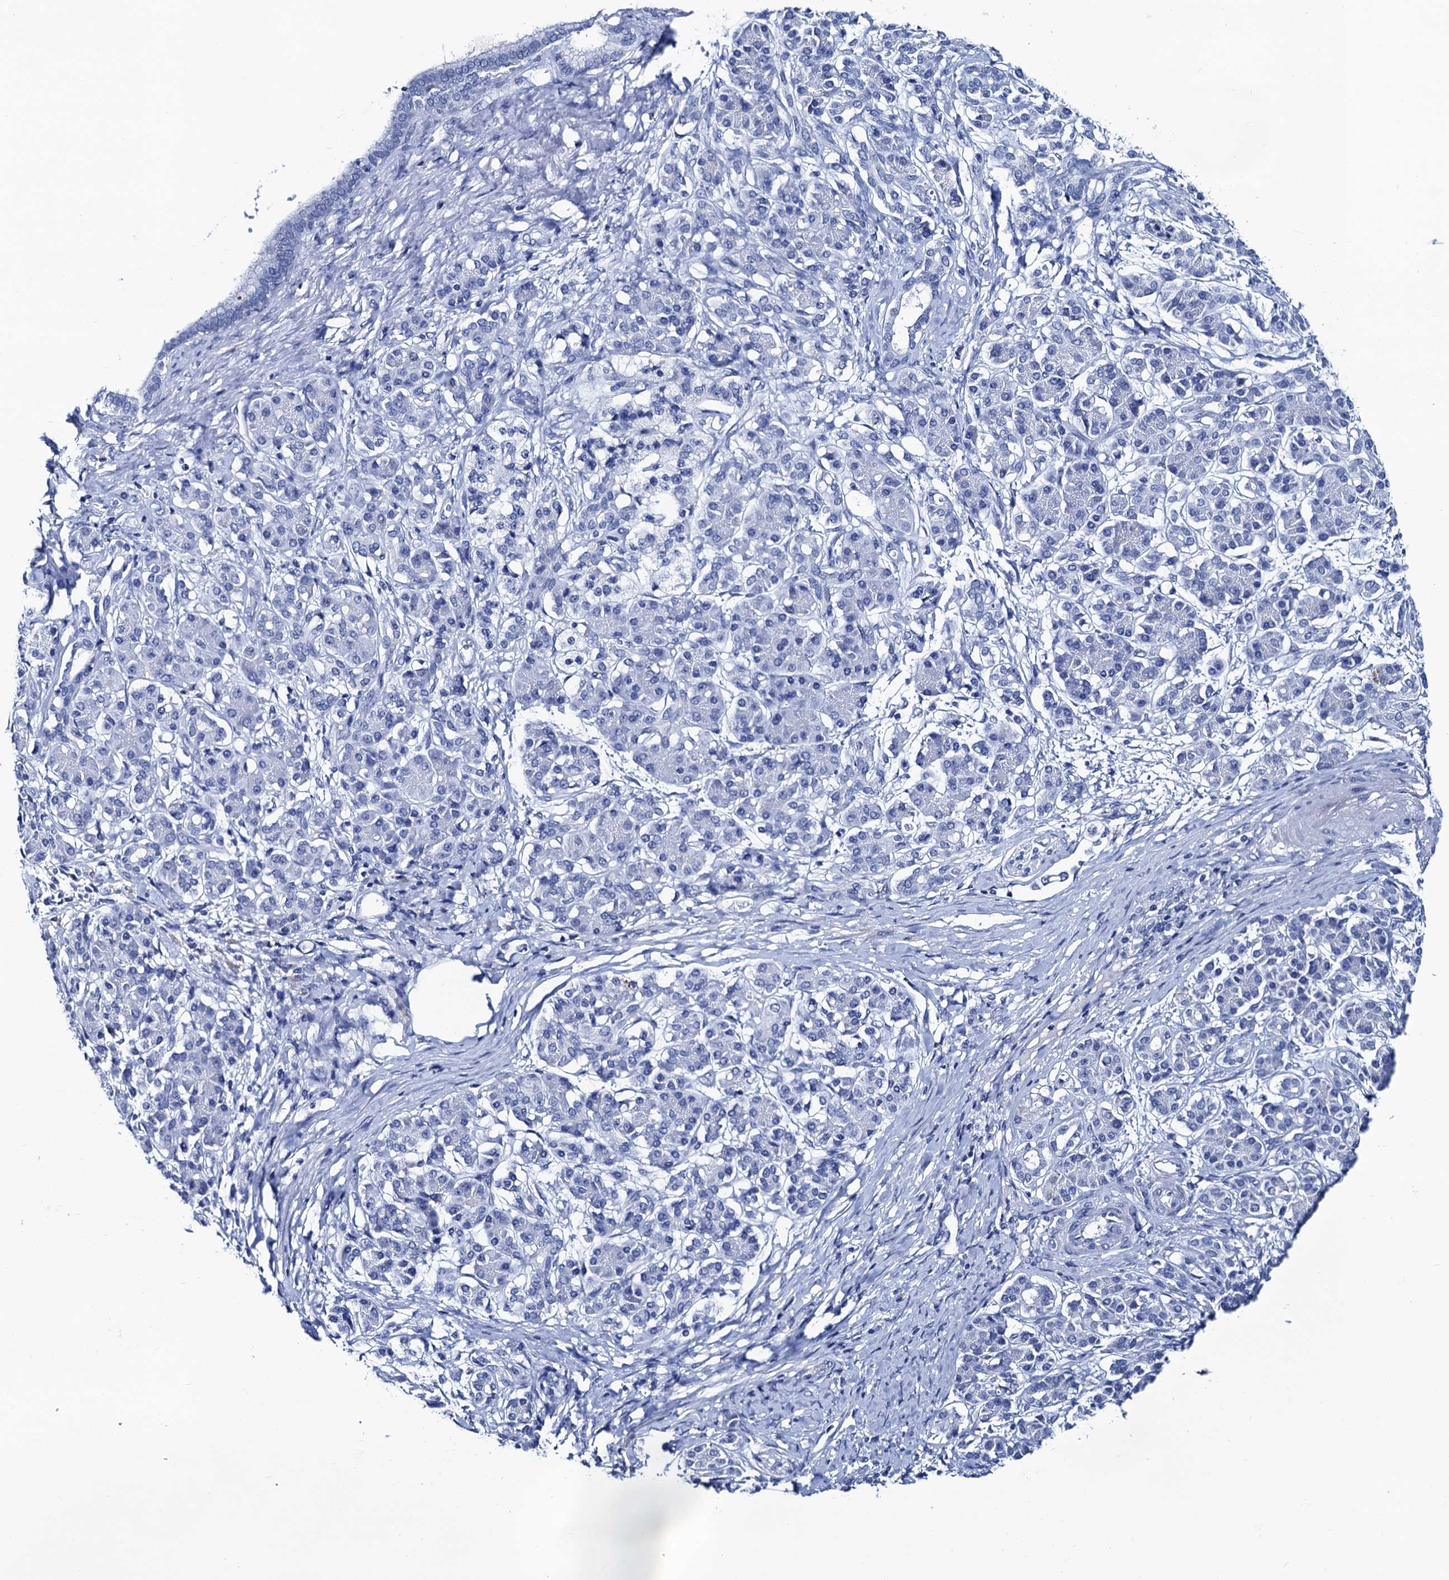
{"staining": {"intensity": "negative", "quantity": "none", "location": "none"}, "tissue": "pancreatic cancer", "cell_type": "Tumor cells", "image_type": "cancer", "snomed": [{"axis": "morphology", "description": "Adenocarcinoma, NOS"}, {"axis": "topography", "description": "Pancreas"}], "caption": "This is a photomicrograph of immunohistochemistry staining of pancreatic adenocarcinoma, which shows no positivity in tumor cells. The staining is performed using DAB brown chromogen with nuclei counter-stained in using hematoxylin.", "gene": "LYPD3", "patient": {"sex": "female", "age": 55}}